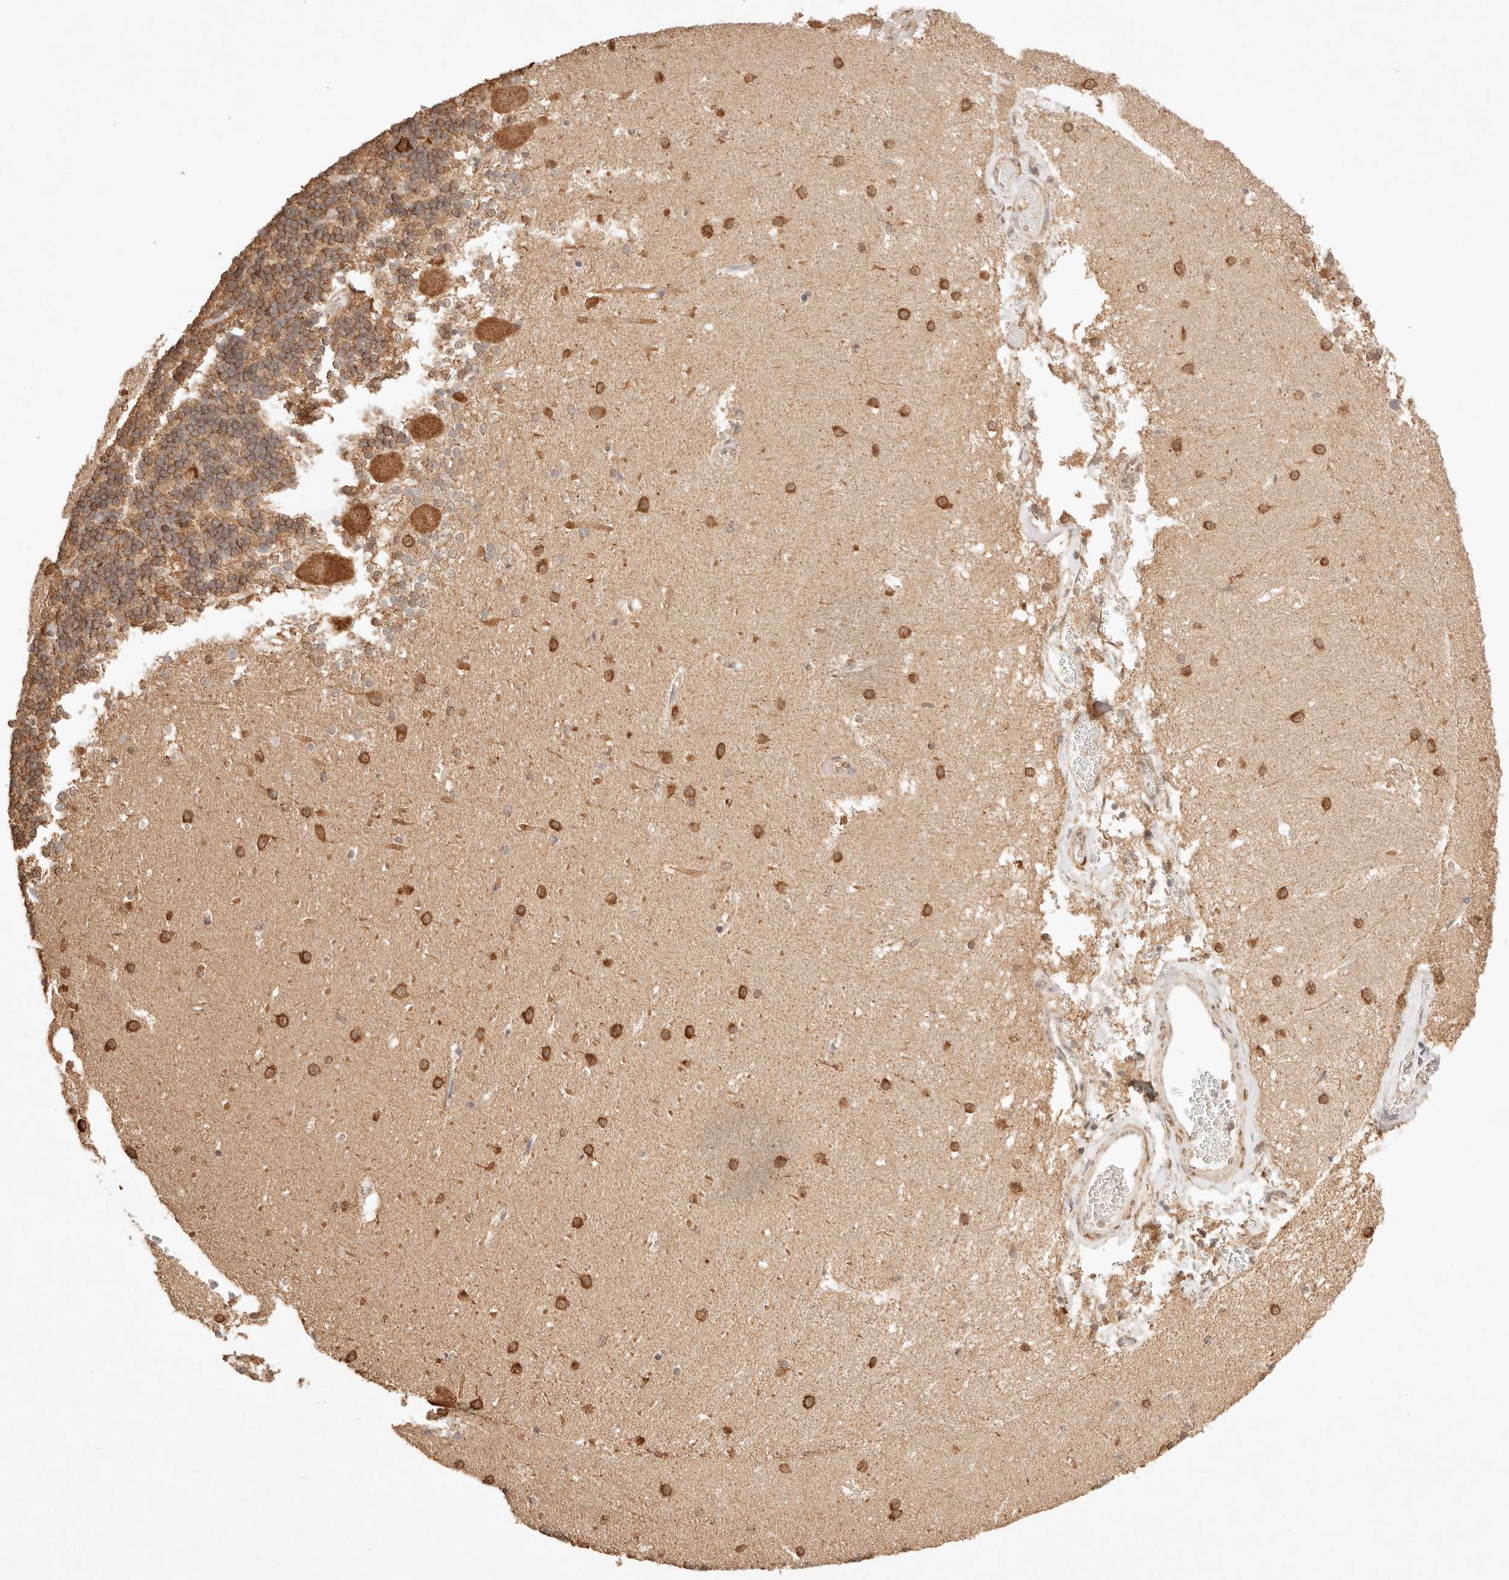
{"staining": {"intensity": "moderate", "quantity": "25%-75%", "location": "cytoplasmic/membranous"}, "tissue": "cerebellum", "cell_type": "Cells in granular layer", "image_type": "normal", "snomed": [{"axis": "morphology", "description": "Normal tissue, NOS"}, {"axis": "topography", "description": "Cerebellum"}], "caption": "Immunohistochemical staining of unremarkable human cerebellum reveals 25%-75% levels of moderate cytoplasmic/membranous protein staining in about 25%-75% of cells in granular layer. (DAB IHC with brightfield microscopy, high magnification).", "gene": "IL1R2", "patient": {"sex": "male", "age": 37}}